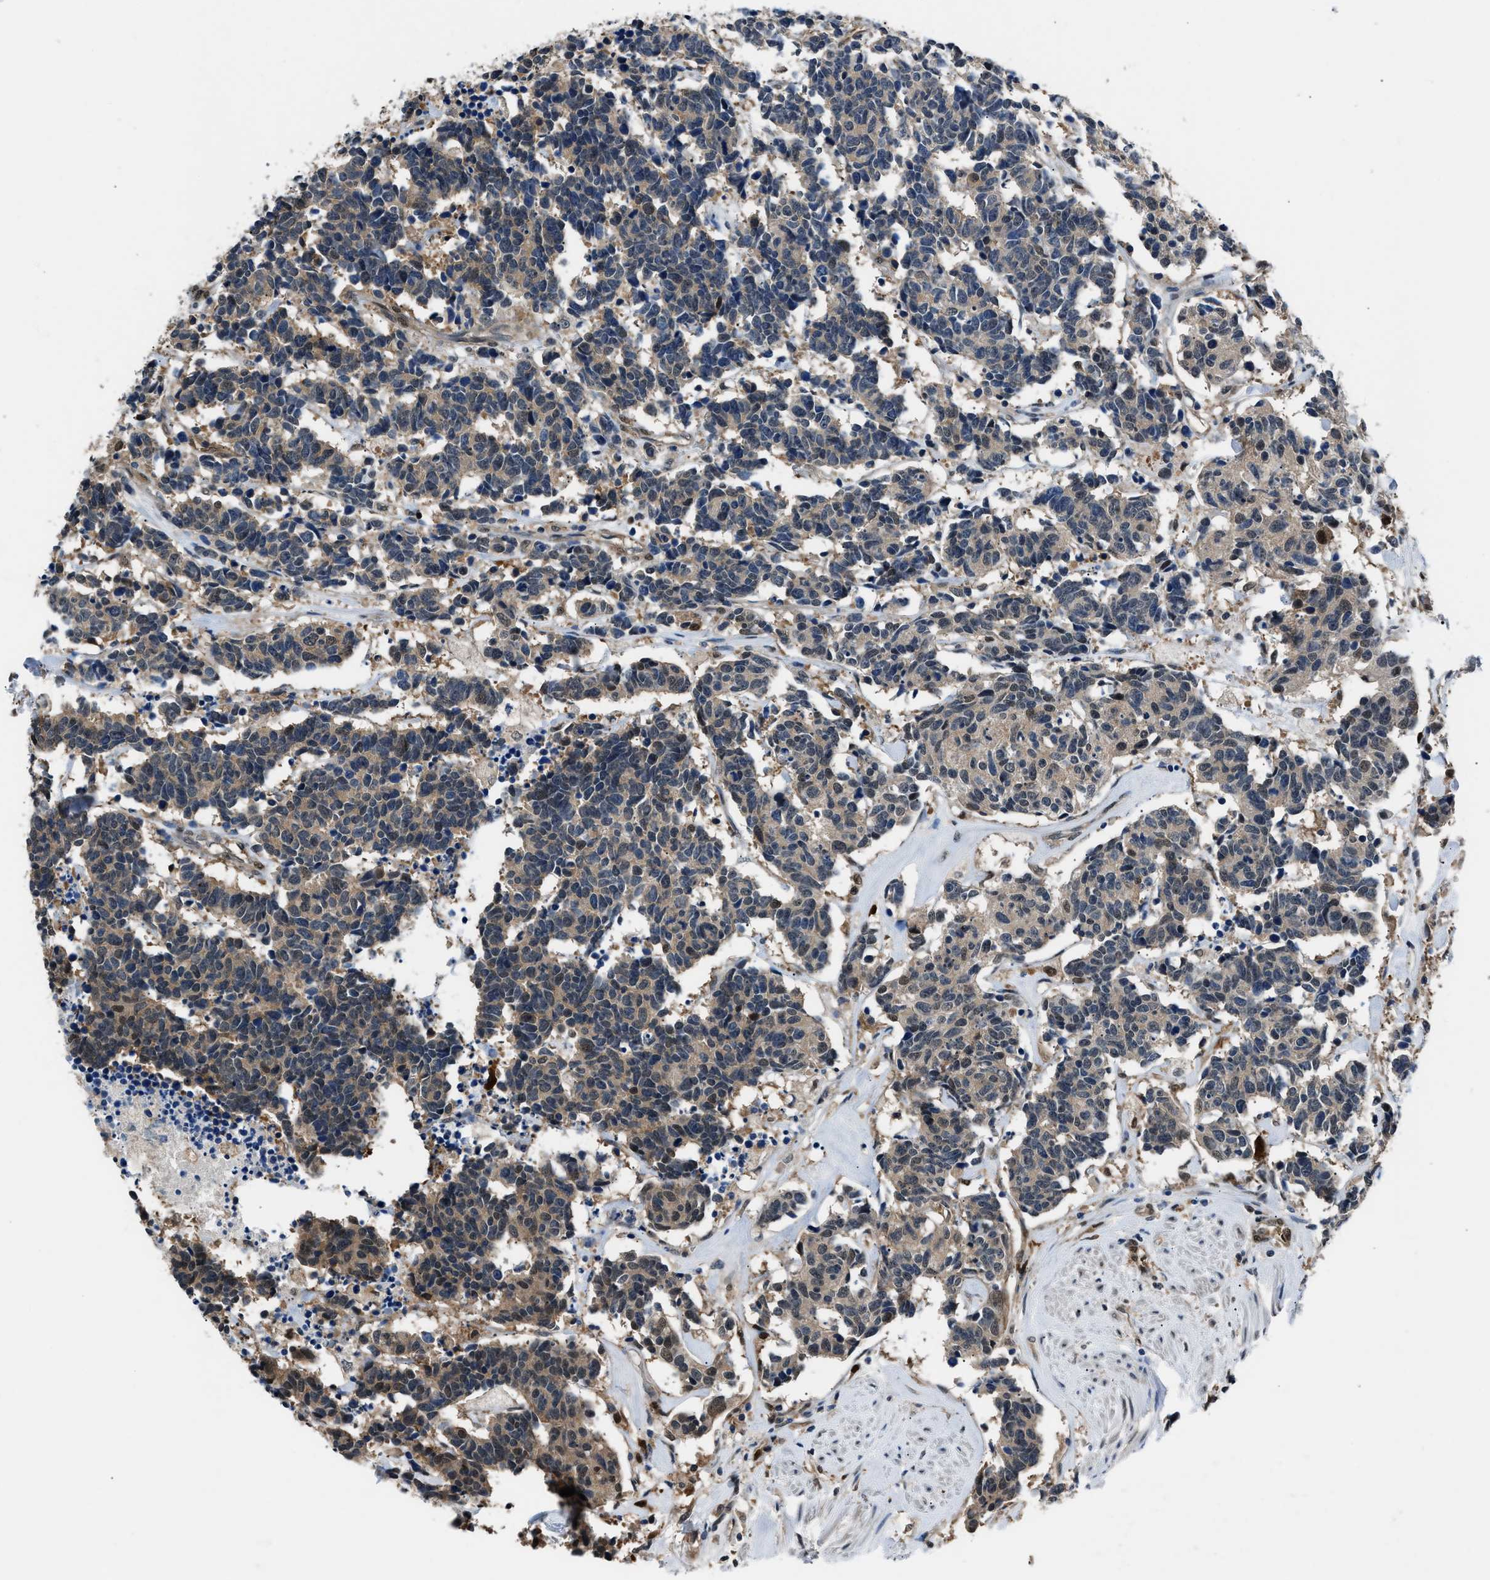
{"staining": {"intensity": "weak", "quantity": "25%-75%", "location": "cytoplasmic/membranous"}, "tissue": "carcinoid", "cell_type": "Tumor cells", "image_type": "cancer", "snomed": [{"axis": "morphology", "description": "Carcinoma, NOS"}, {"axis": "morphology", "description": "Carcinoid, malignant, NOS"}, {"axis": "topography", "description": "Urinary bladder"}], "caption": "Weak cytoplasmic/membranous expression for a protein is identified in approximately 25%-75% of tumor cells of carcinoid using immunohistochemistry (IHC).", "gene": "PPA1", "patient": {"sex": "male", "age": 57}}